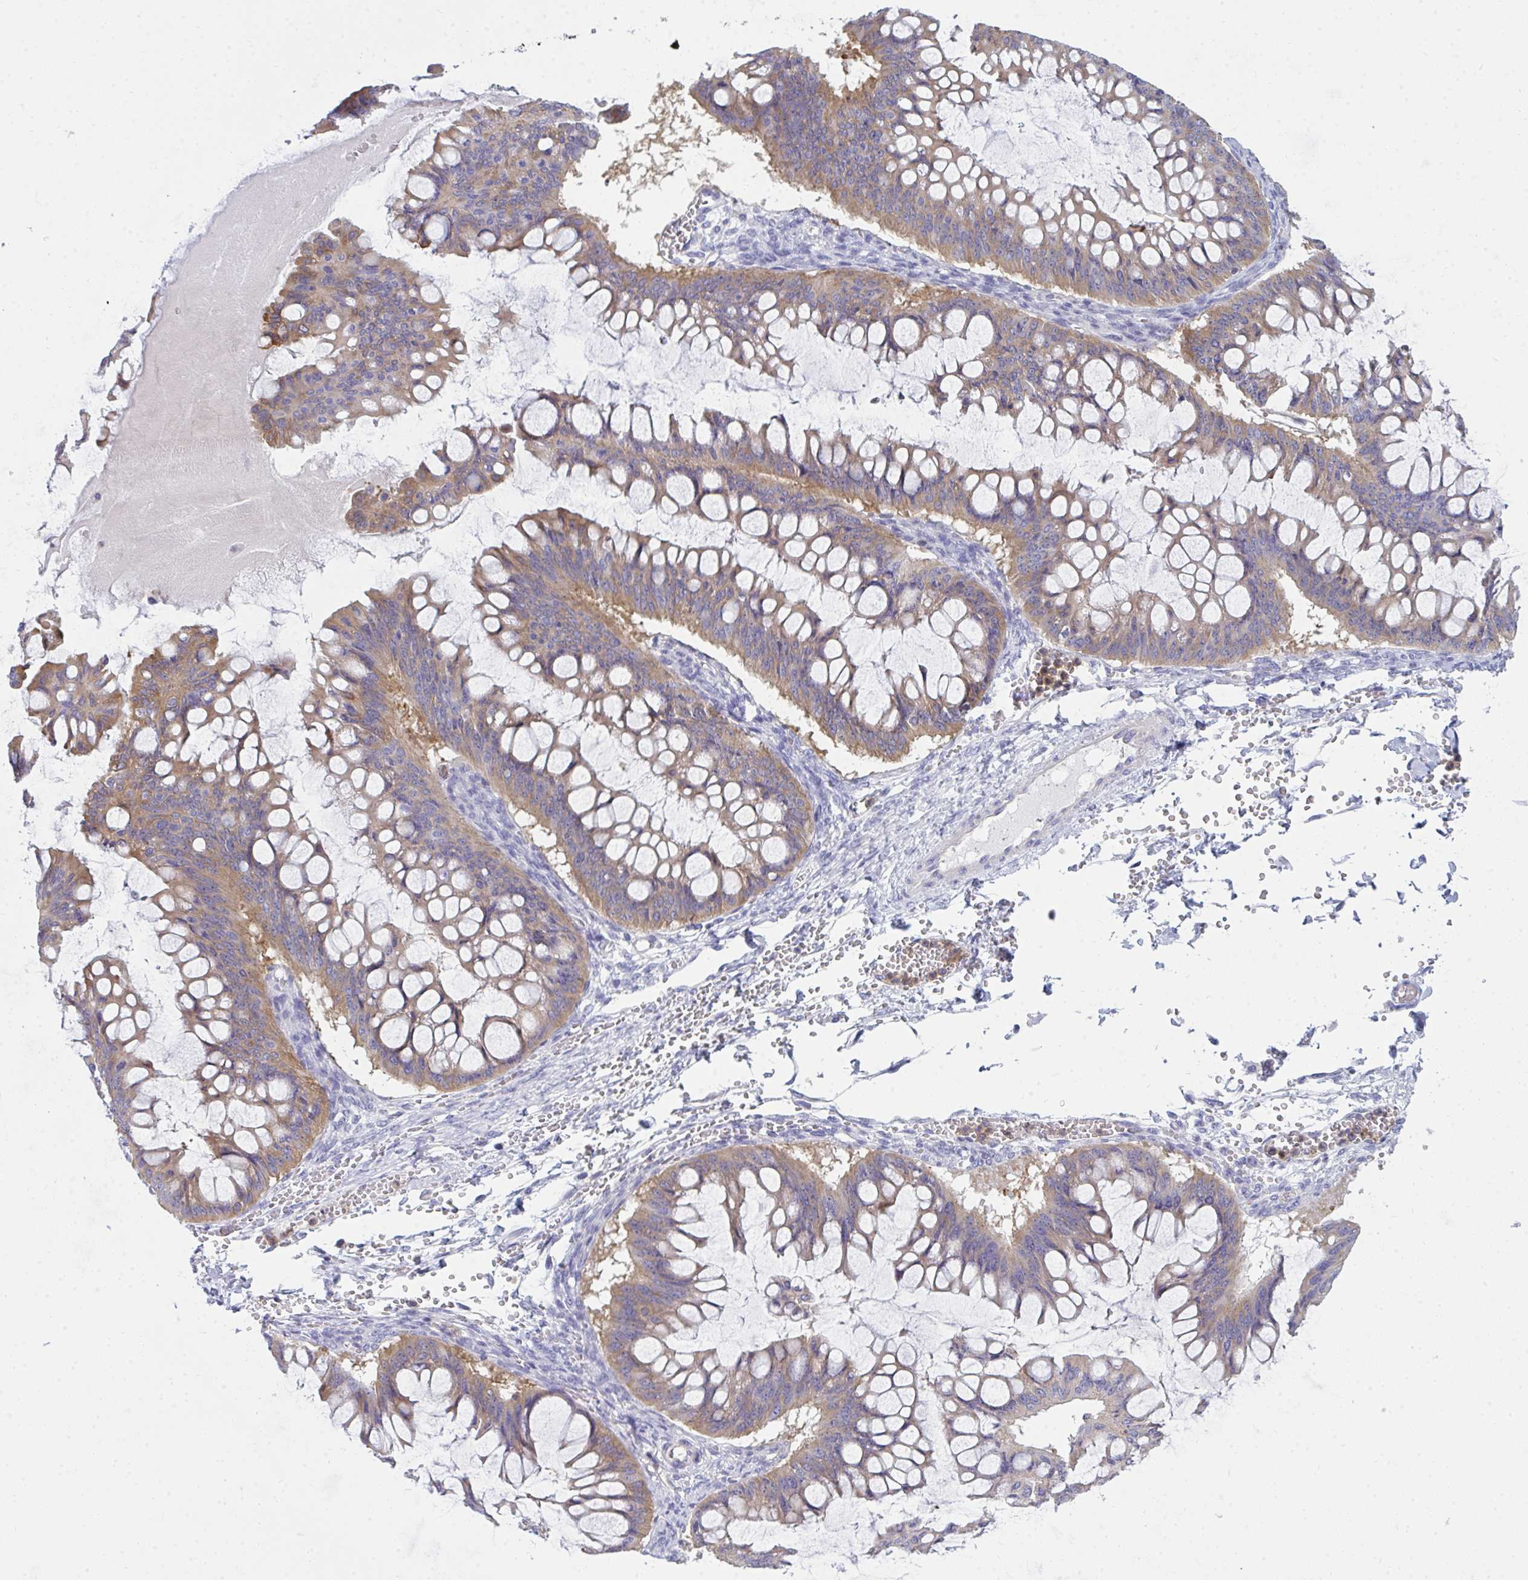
{"staining": {"intensity": "moderate", "quantity": ">75%", "location": "cytoplasmic/membranous"}, "tissue": "ovarian cancer", "cell_type": "Tumor cells", "image_type": "cancer", "snomed": [{"axis": "morphology", "description": "Cystadenocarcinoma, mucinous, NOS"}, {"axis": "topography", "description": "Ovary"}], "caption": "There is medium levels of moderate cytoplasmic/membranous positivity in tumor cells of ovarian mucinous cystadenocarcinoma, as demonstrated by immunohistochemical staining (brown color).", "gene": "SLC30A6", "patient": {"sex": "female", "age": 73}}